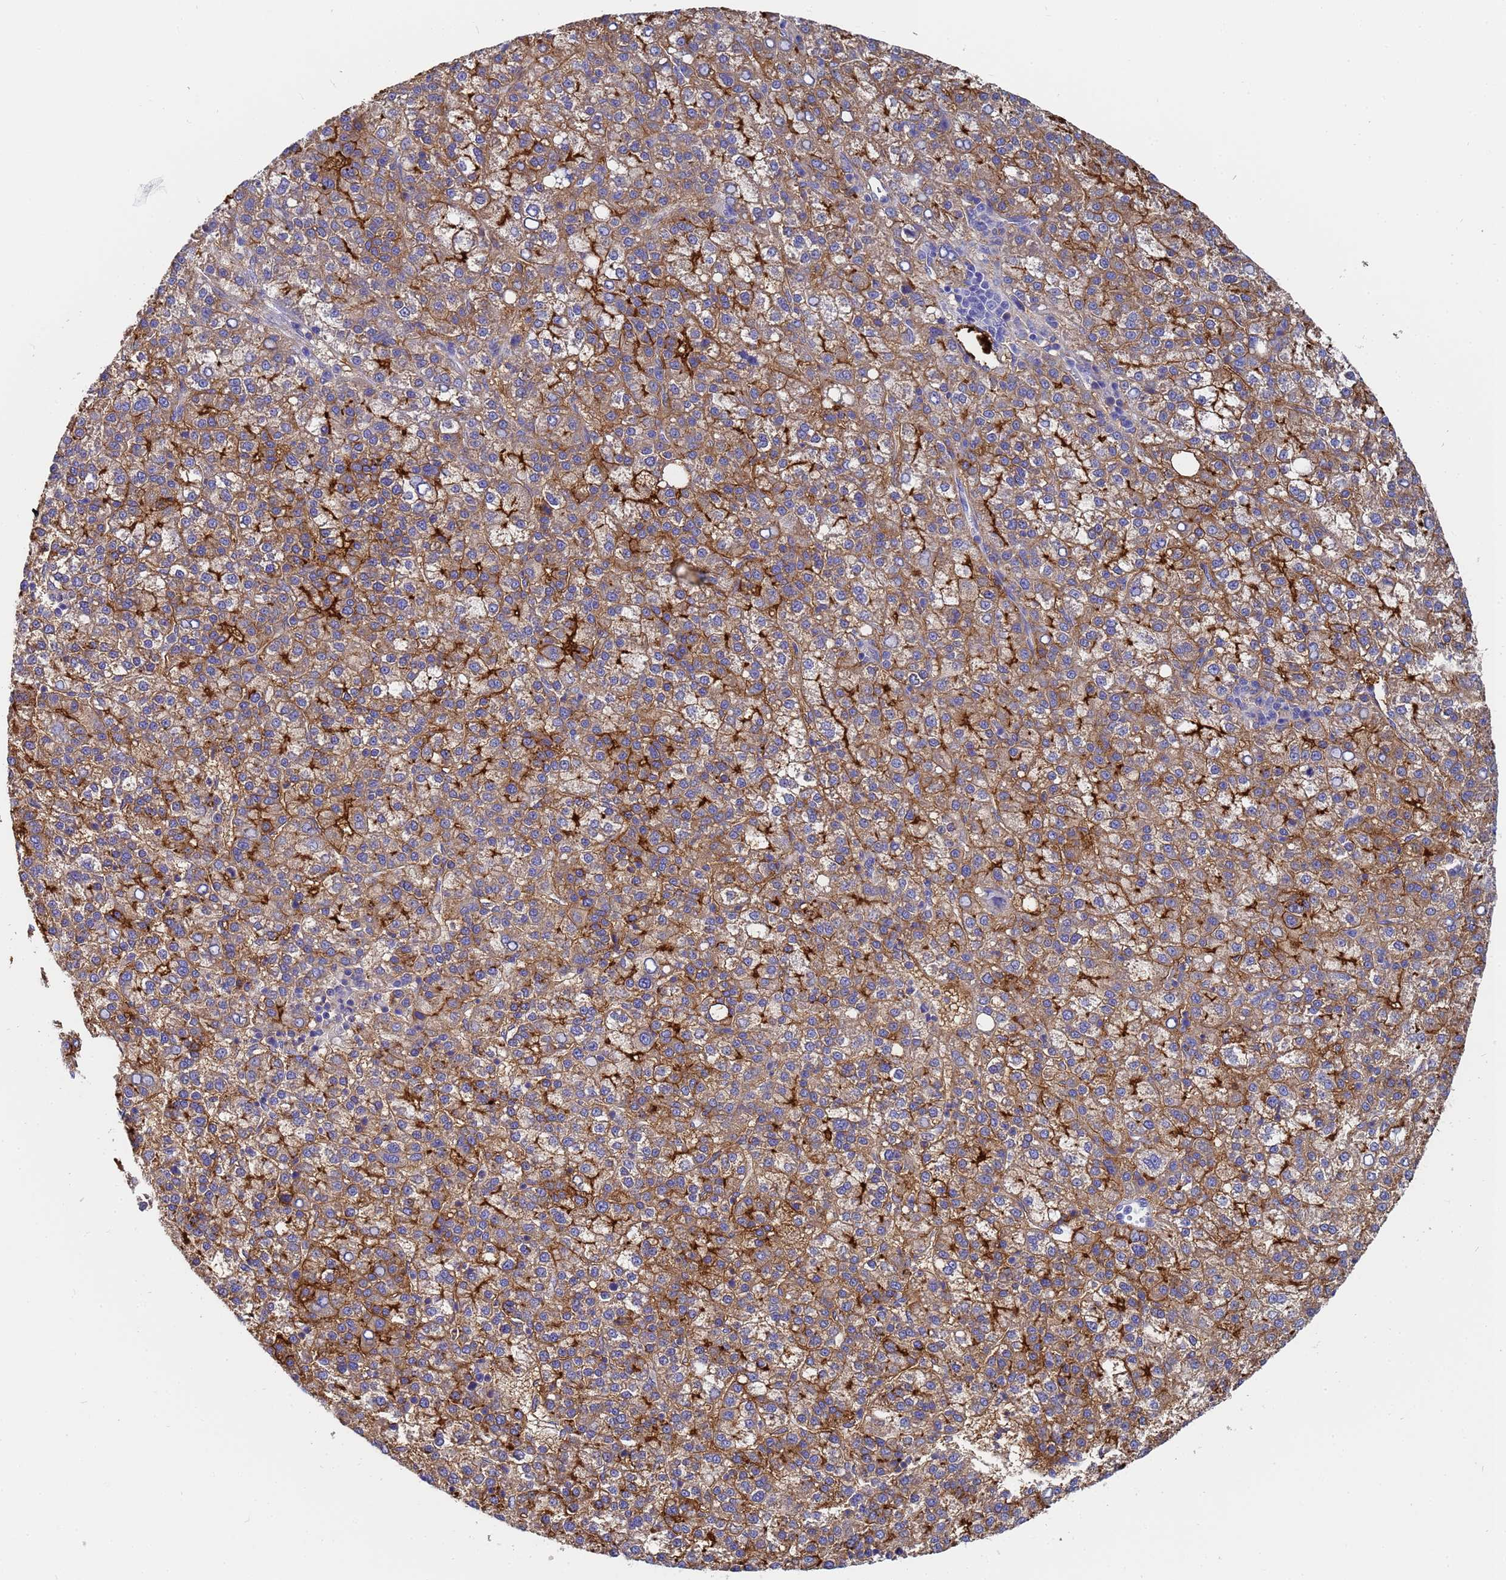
{"staining": {"intensity": "moderate", "quantity": ">75%", "location": "cytoplasmic/membranous"}, "tissue": "liver cancer", "cell_type": "Tumor cells", "image_type": "cancer", "snomed": [{"axis": "morphology", "description": "Carcinoma, Hepatocellular, NOS"}, {"axis": "topography", "description": "Liver"}], "caption": "Hepatocellular carcinoma (liver) was stained to show a protein in brown. There is medium levels of moderate cytoplasmic/membranous expression in approximately >75% of tumor cells.", "gene": "TM4SF4", "patient": {"sex": "female", "age": 58}}